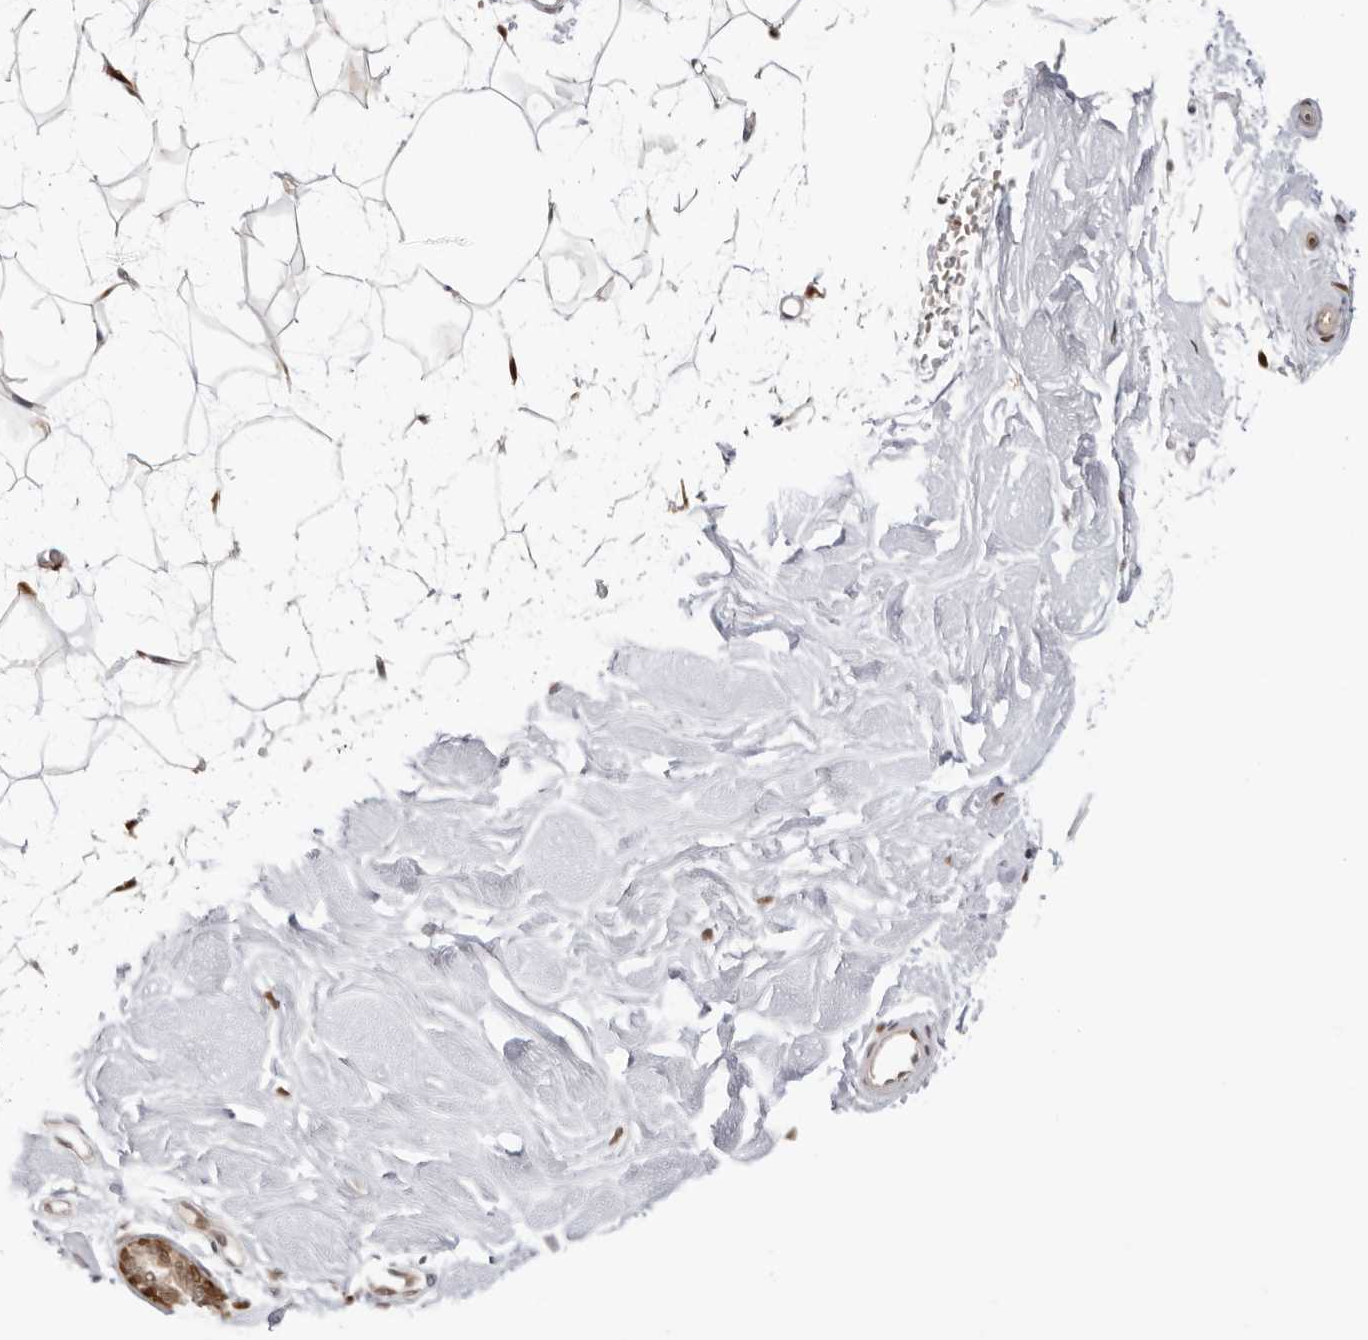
{"staining": {"intensity": "weak", "quantity": ">75%", "location": "cytoplasmic/membranous"}, "tissue": "breast", "cell_type": "Adipocytes", "image_type": "normal", "snomed": [{"axis": "morphology", "description": "Normal tissue, NOS"}, {"axis": "topography", "description": "Breast"}], "caption": "An immunohistochemistry image of normal tissue is shown. Protein staining in brown highlights weak cytoplasmic/membranous positivity in breast within adipocytes.", "gene": "RNF146", "patient": {"sex": "female", "age": 23}}